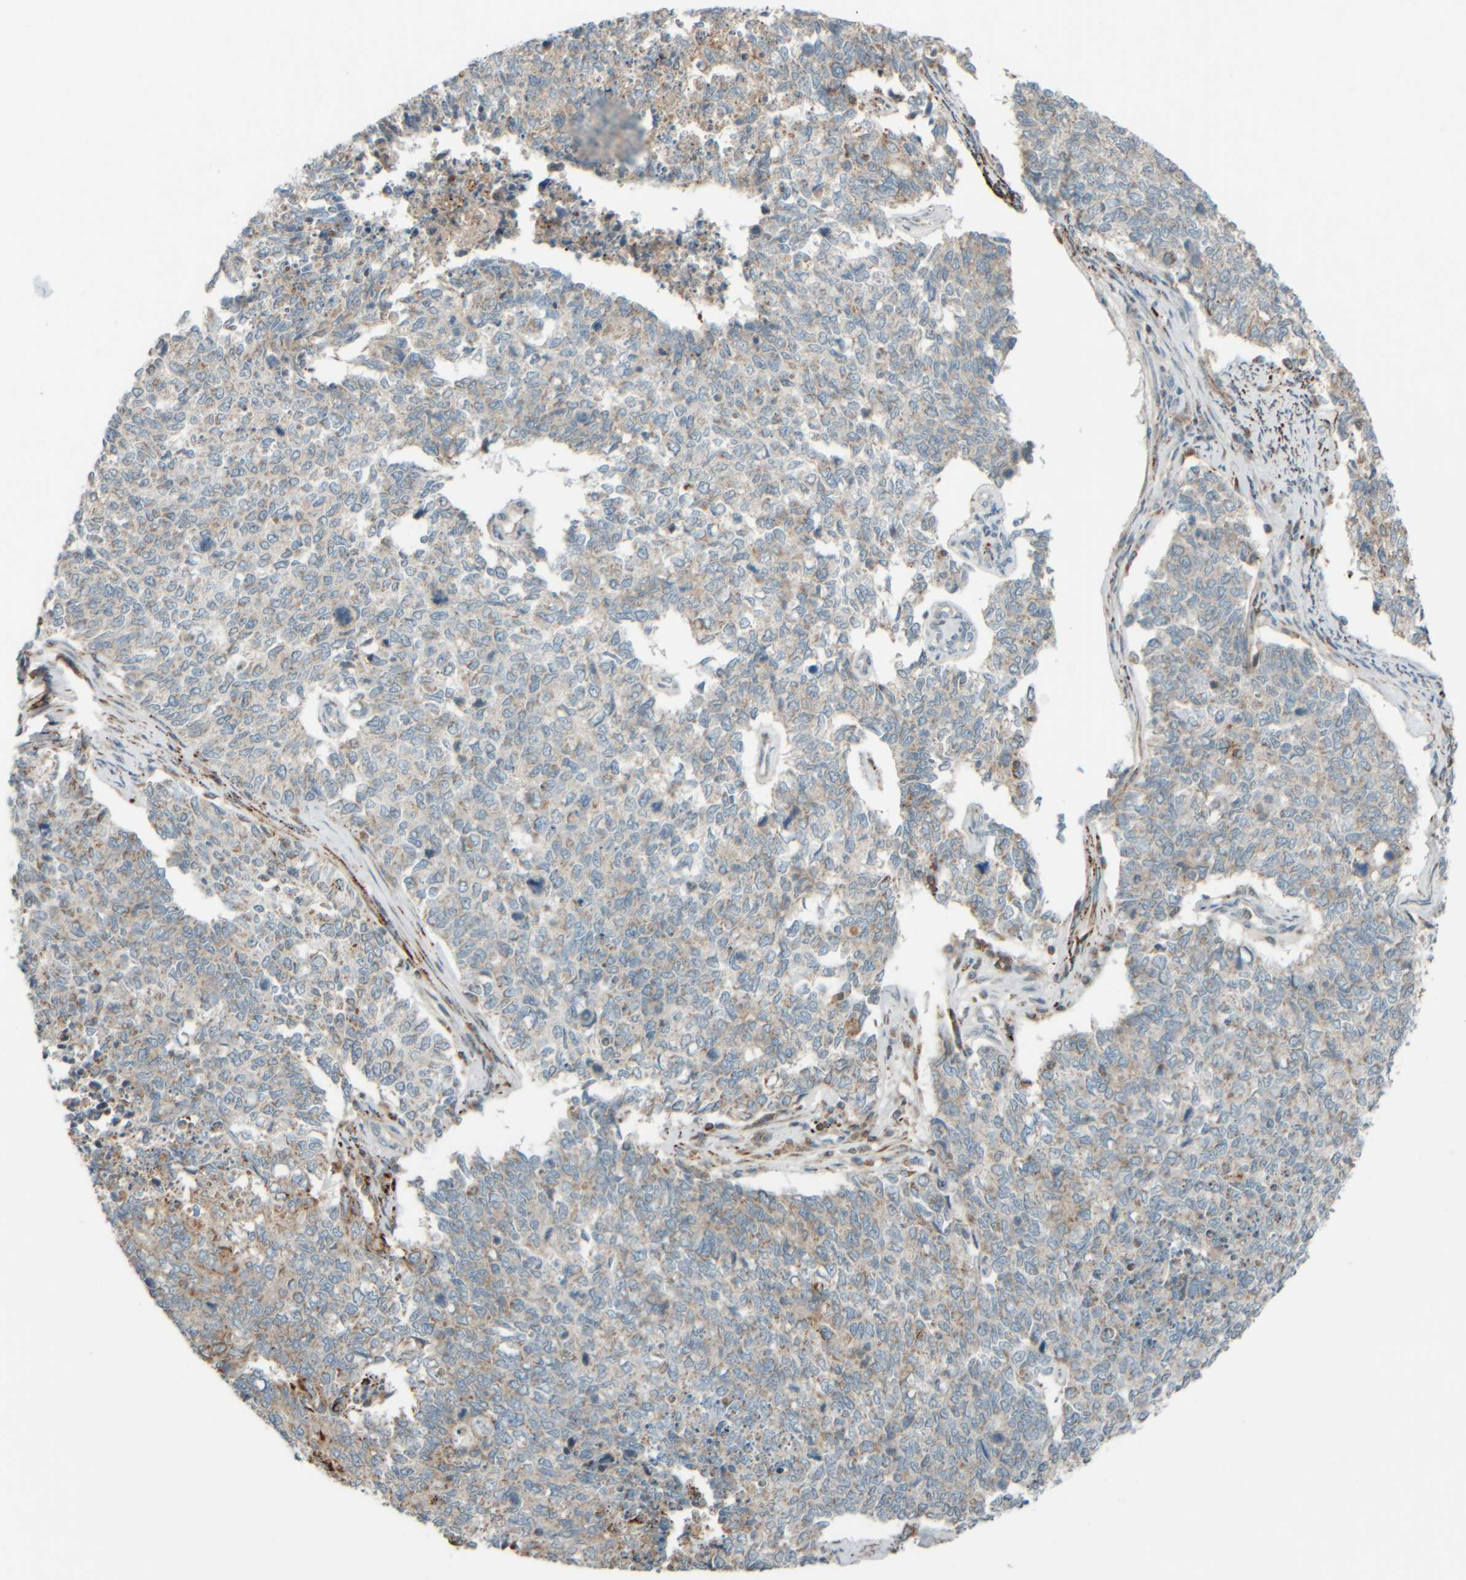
{"staining": {"intensity": "weak", "quantity": "25%-75%", "location": "cytoplasmic/membranous"}, "tissue": "cervical cancer", "cell_type": "Tumor cells", "image_type": "cancer", "snomed": [{"axis": "morphology", "description": "Squamous cell carcinoma, NOS"}, {"axis": "topography", "description": "Cervix"}], "caption": "DAB immunohistochemical staining of cervical squamous cell carcinoma reveals weak cytoplasmic/membranous protein positivity in about 25%-75% of tumor cells. The protein of interest is stained brown, and the nuclei are stained in blue (DAB (3,3'-diaminobenzidine) IHC with brightfield microscopy, high magnification).", "gene": "SPAG5", "patient": {"sex": "female", "age": 63}}